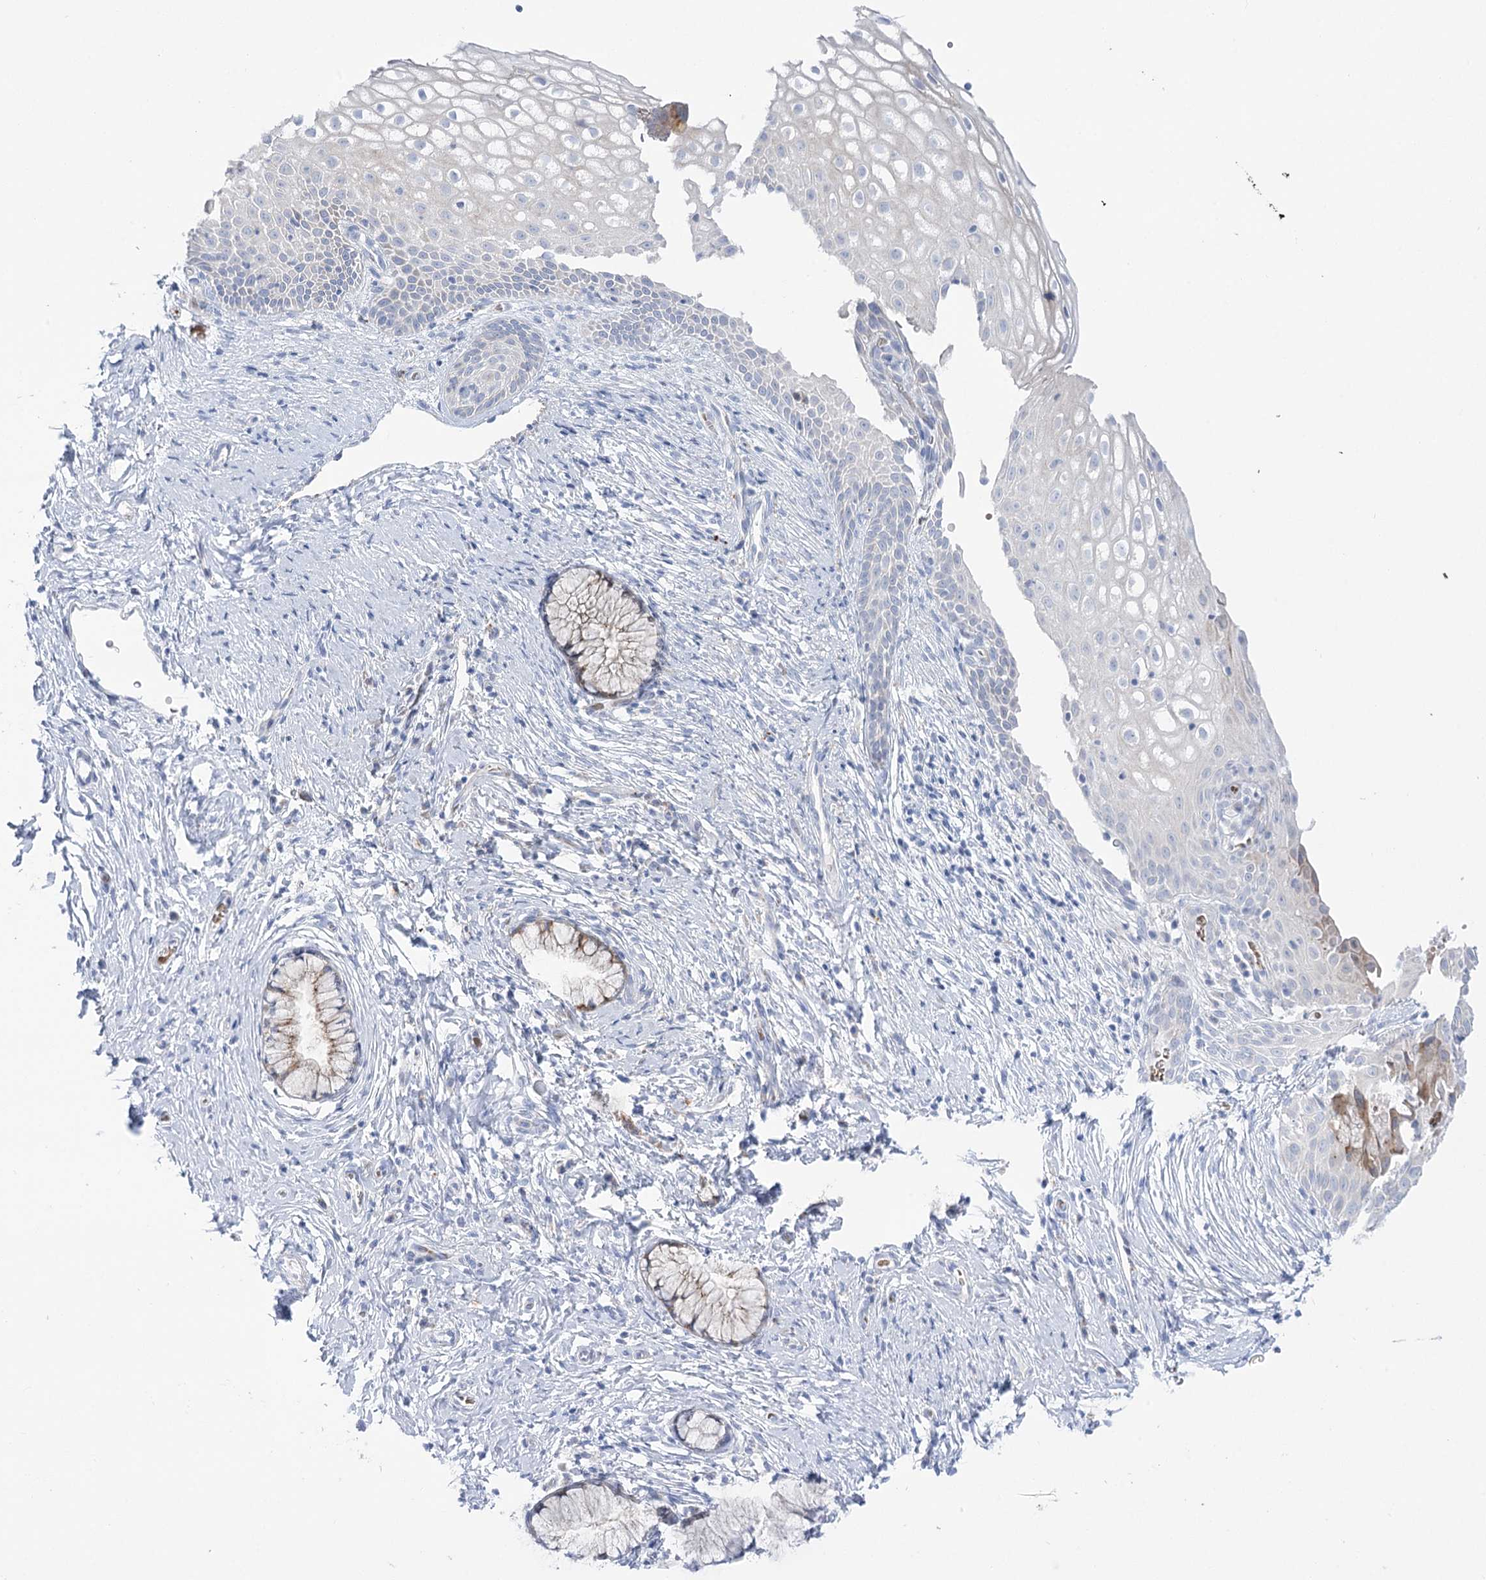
{"staining": {"intensity": "moderate", "quantity": "<25%", "location": "cytoplasmic/membranous"}, "tissue": "cervix", "cell_type": "Glandular cells", "image_type": "normal", "snomed": [{"axis": "morphology", "description": "Normal tissue, NOS"}, {"axis": "topography", "description": "Cervix"}], "caption": "Immunohistochemistry (IHC) (DAB (3,3'-diaminobenzidine)) staining of normal cervix shows moderate cytoplasmic/membranous protein positivity in approximately <25% of glandular cells. The protein of interest is stained brown, and the nuclei are stained in blue (DAB (3,3'-diaminobenzidine) IHC with brightfield microscopy, high magnification).", "gene": "SIAE", "patient": {"sex": "female", "age": 33}}